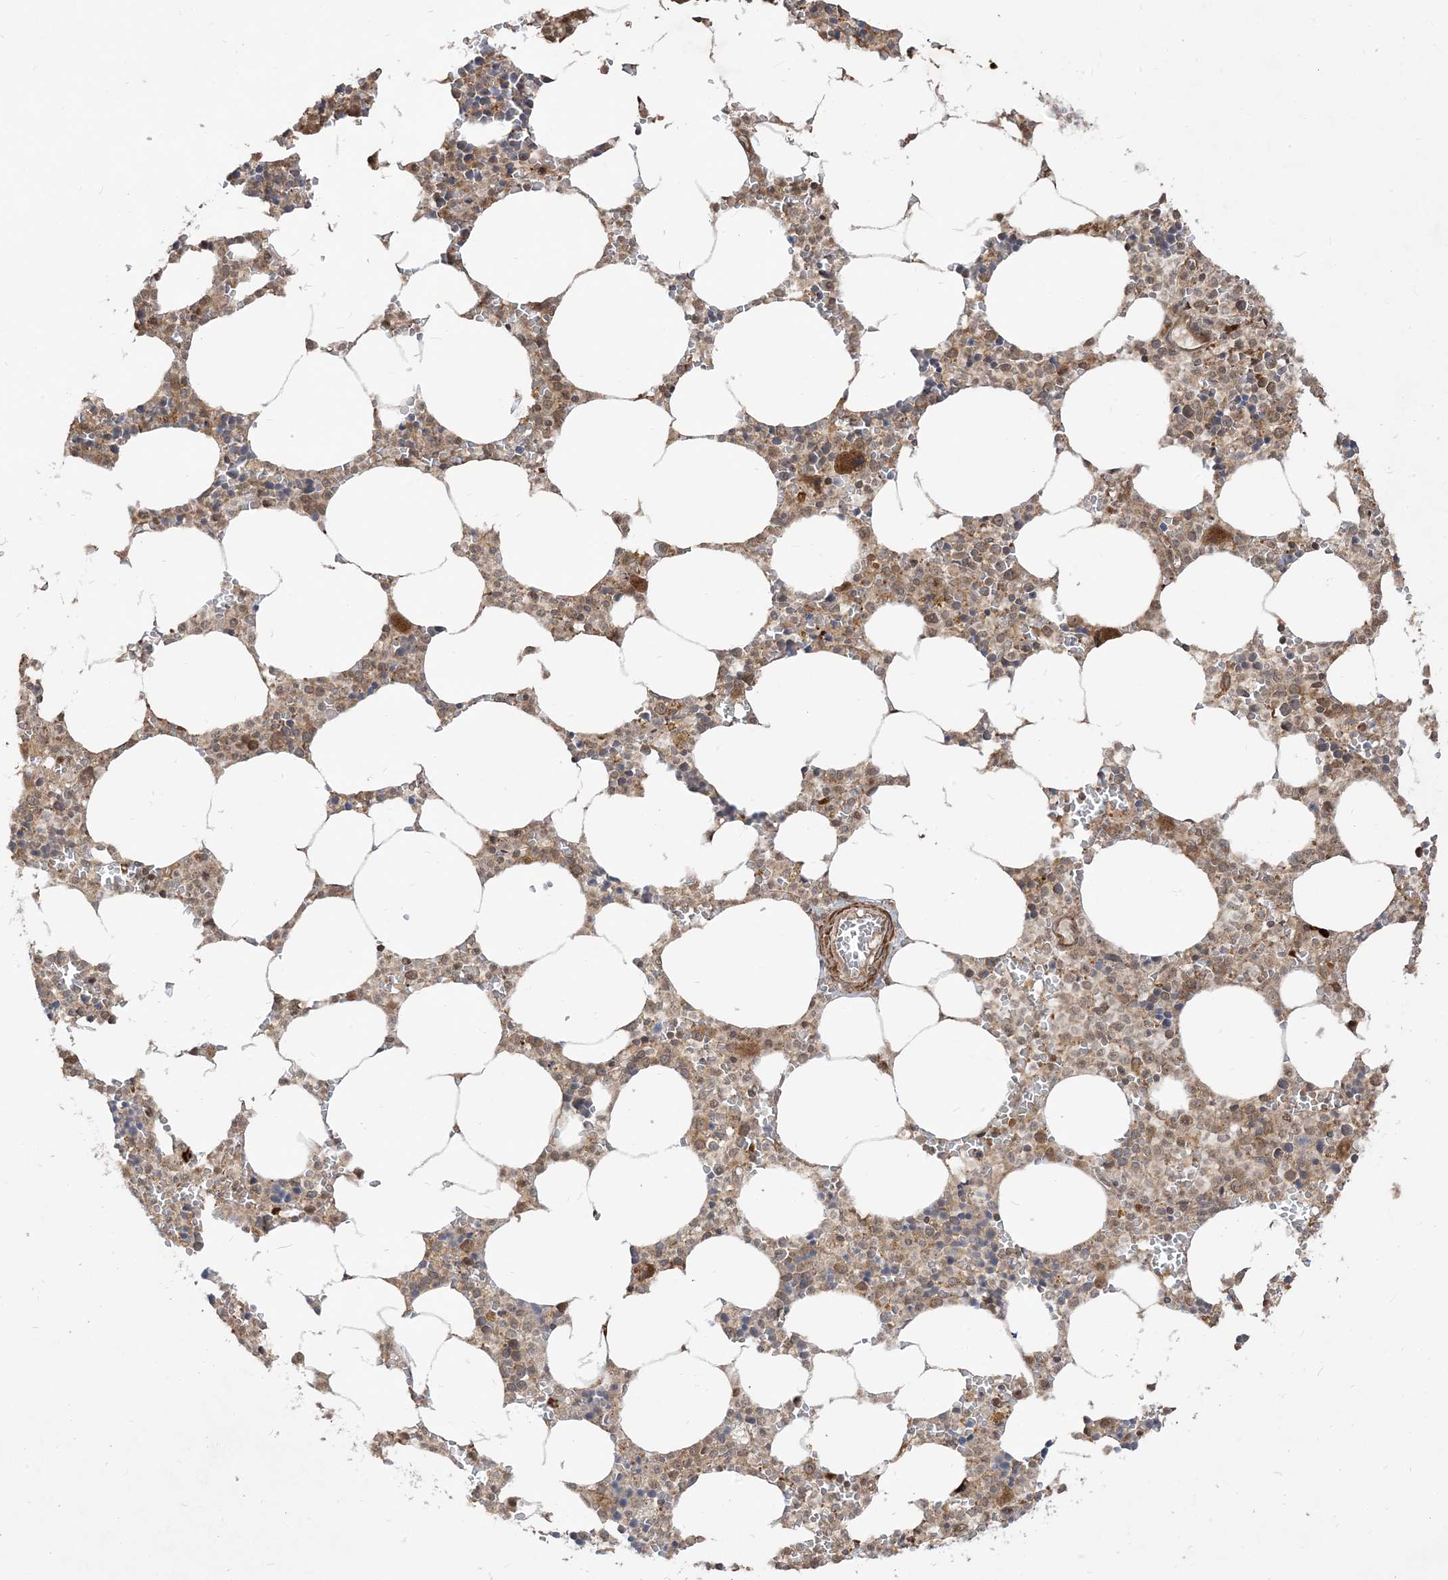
{"staining": {"intensity": "moderate", "quantity": "<25%", "location": "cytoplasmic/membranous"}, "tissue": "bone marrow", "cell_type": "Hematopoietic cells", "image_type": "normal", "snomed": [{"axis": "morphology", "description": "Normal tissue, NOS"}, {"axis": "topography", "description": "Bone marrow"}], "caption": "This photomicrograph reveals immunohistochemistry (IHC) staining of normal human bone marrow, with low moderate cytoplasmic/membranous staining in approximately <25% of hematopoietic cells.", "gene": "TBCC", "patient": {"sex": "male", "age": 70}}